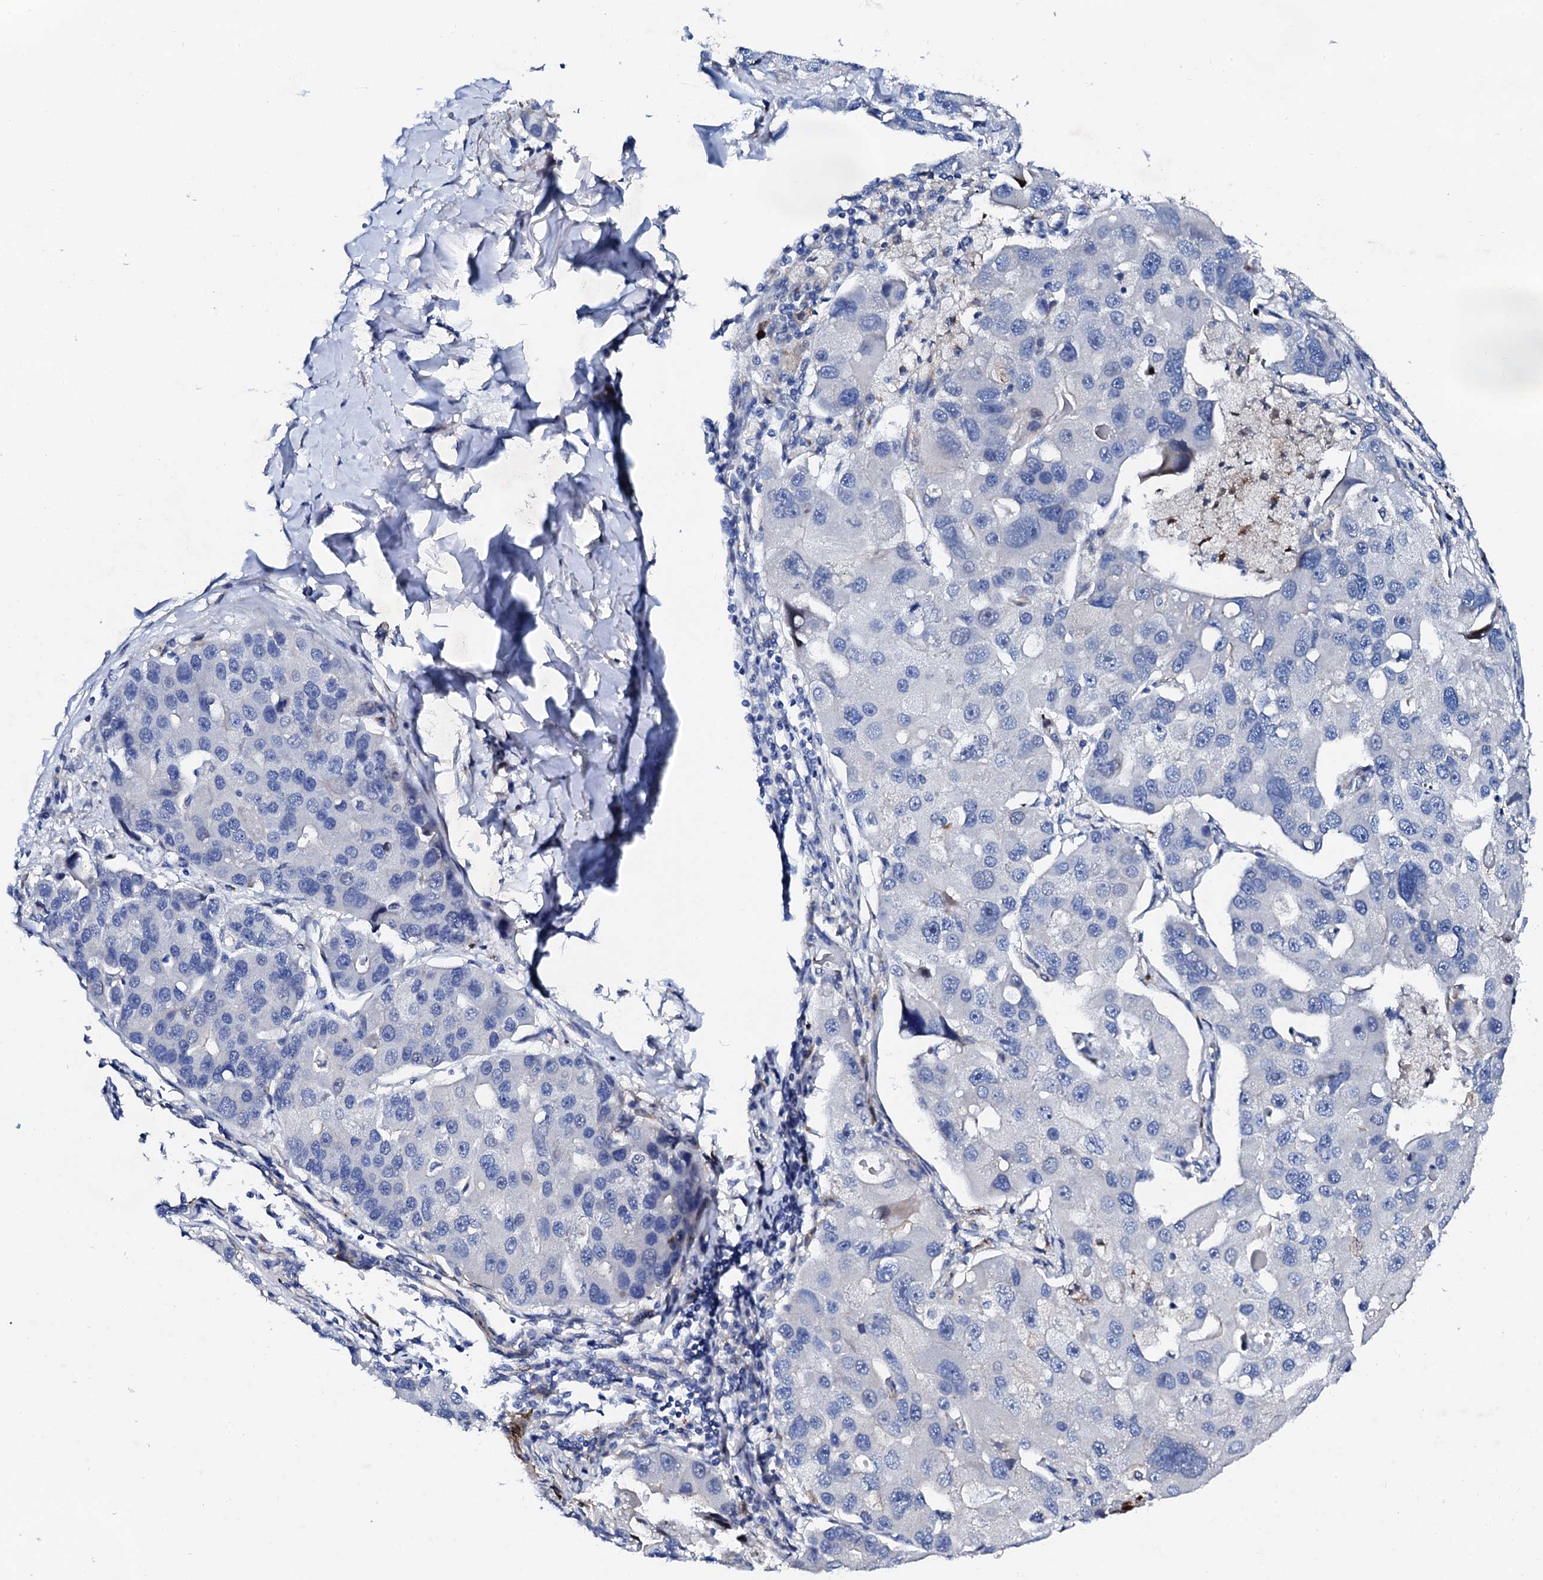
{"staining": {"intensity": "negative", "quantity": "none", "location": "none"}, "tissue": "lung cancer", "cell_type": "Tumor cells", "image_type": "cancer", "snomed": [{"axis": "morphology", "description": "Adenocarcinoma, NOS"}, {"axis": "topography", "description": "Lung"}], "caption": "An immunohistochemistry (IHC) image of lung cancer (adenocarcinoma) is shown. There is no staining in tumor cells of lung cancer (adenocarcinoma).", "gene": "TRDN", "patient": {"sex": "female", "age": 54}}